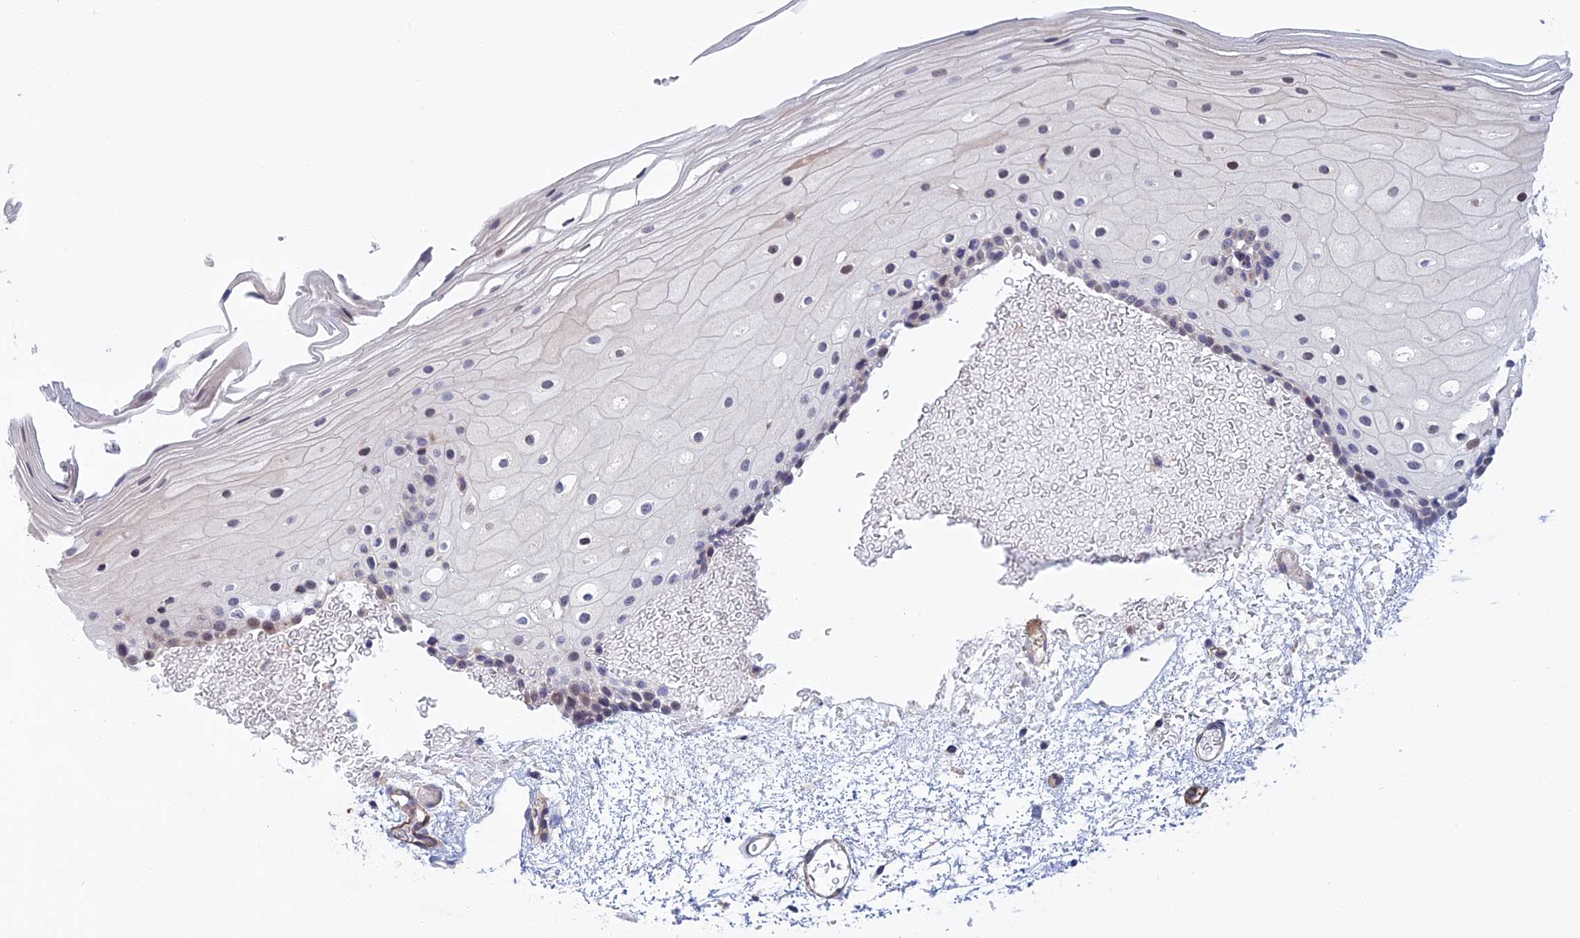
{"staining": {"intensity": "weak", "quantity": "<25%", "location": "cytoplasmic/membranous"}, "tissue": "oral mucosa", "cell_type": "Squamous epithelial cells", "image_type": "normal", "snomed": [{"axis": "morphology", "description": "Normal tissue, NOS"}, {"axis": "topography", "description": "Oral tissue"}], "caption": "This image is of benign oral mucosa stained with immunohistochemistry to label a protein in brown with the nuclei are counter-stained blue. There is no staining in squamous epithelial cells. The staining is performed using DAB (3,3'-diaminobenzidine) brown chromogen with nuclei counter-stained in using hematoxylin.", "gene": "LYPD5", "patient": {"sex": "female", "age": 70}}